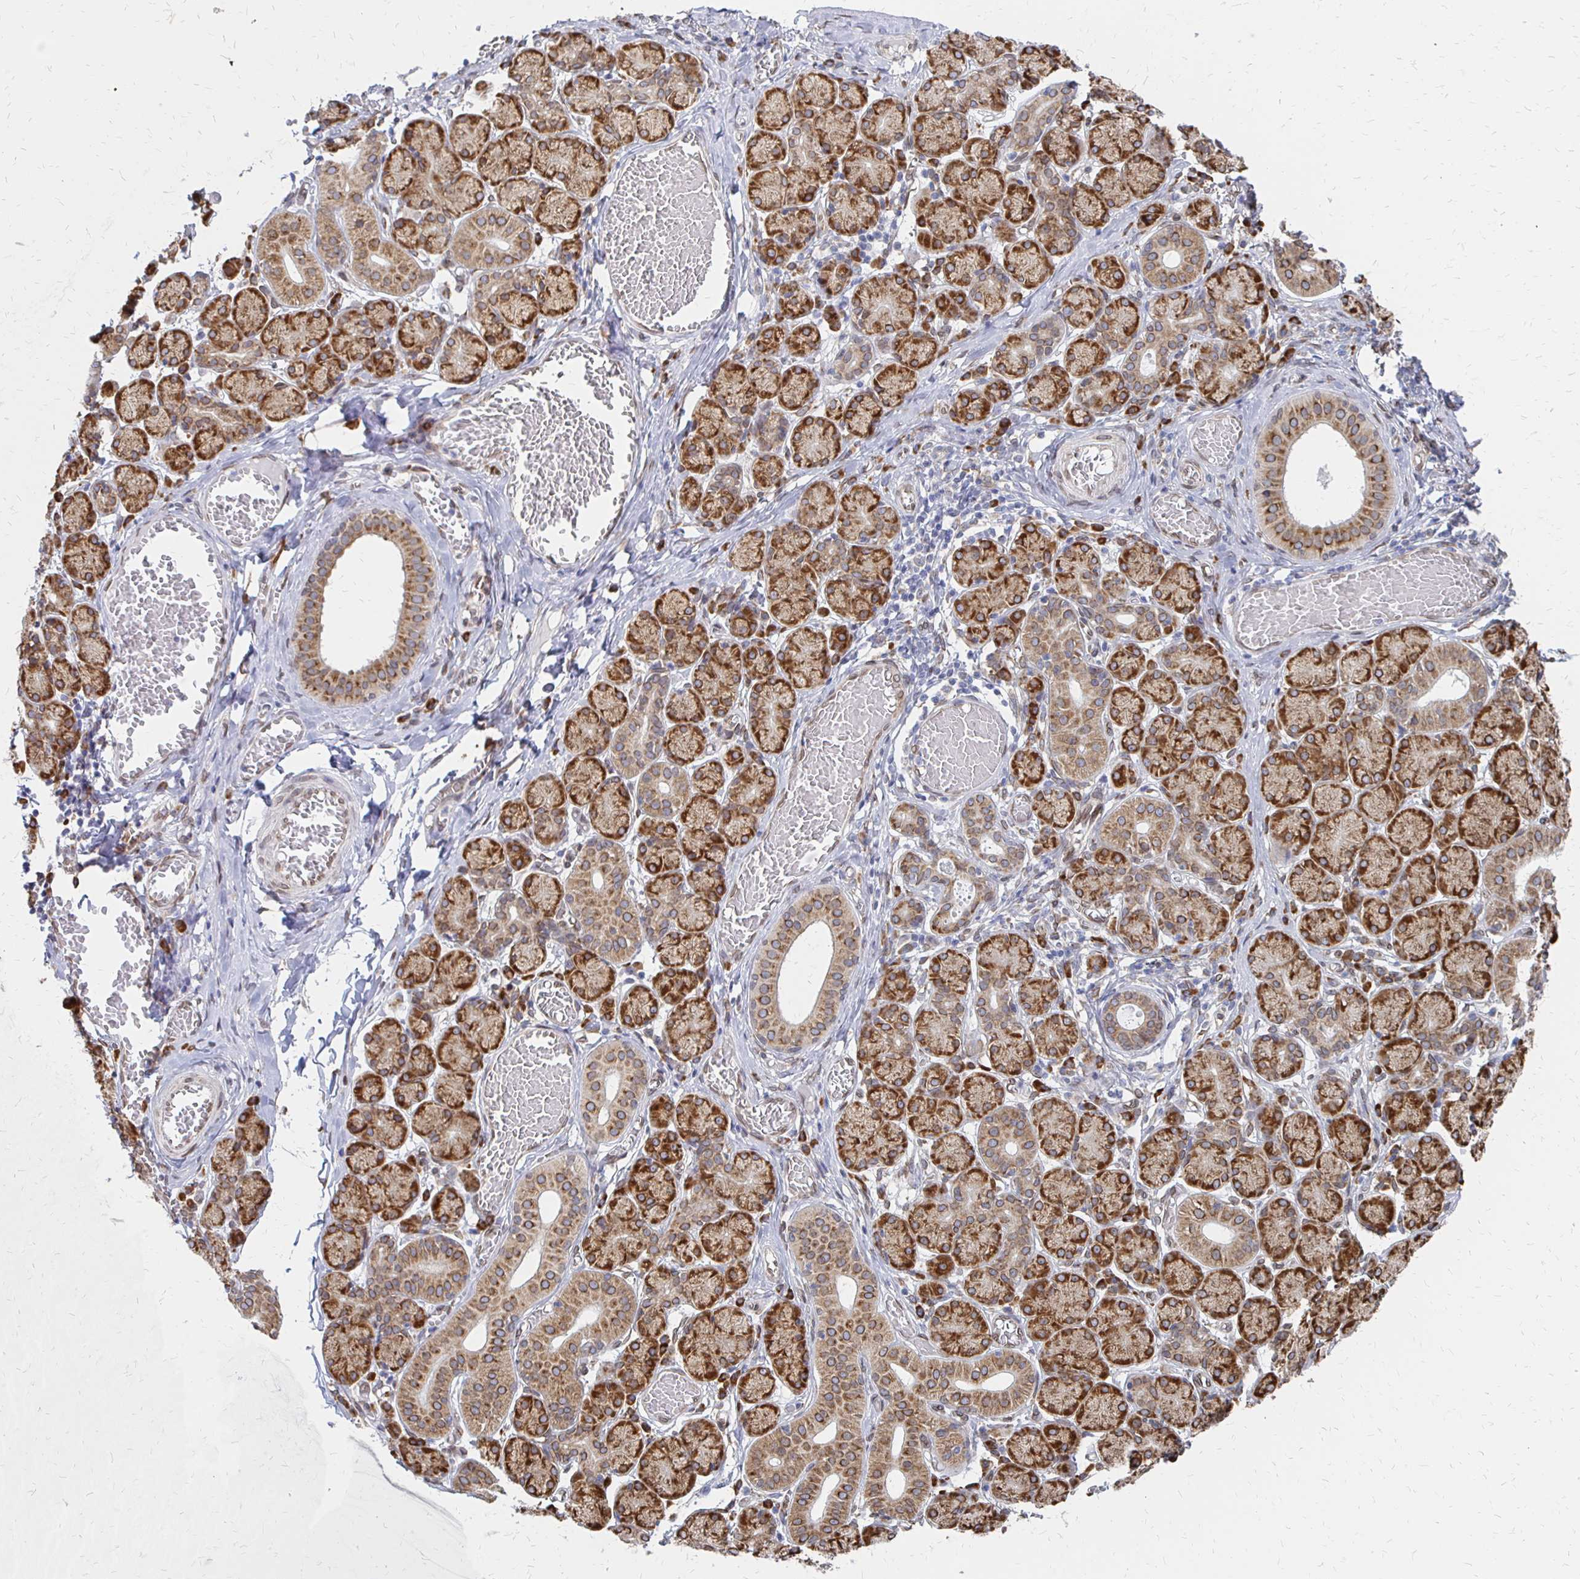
{"staining": {"intensity": "strong", "quantity": ">75%", "location": "cytoplasmic/membranous,nuclear"}, "tissue": "salivary gland", "cell_type": "Glandular cells", "image_type": "normal", "snomed": [{"axis": "morphology", "description": "Normal tissue, NOS"}, {"axis": "topography", "description": "Salivary gland"}], "caption": "Immunohistochemistry (IHC) image of normal salivary gland: salivary gland stained using immunohistochemistry (IHC) reveals high levels of strong protein expression localized specifically in the cytoplasmic/membranous,nuclear of glandular cells, appearing as a cytoplasmic/membranous,nuclear brown color.", "gene": "PELI3", "patient": {"sex": "female", "age": 24}}